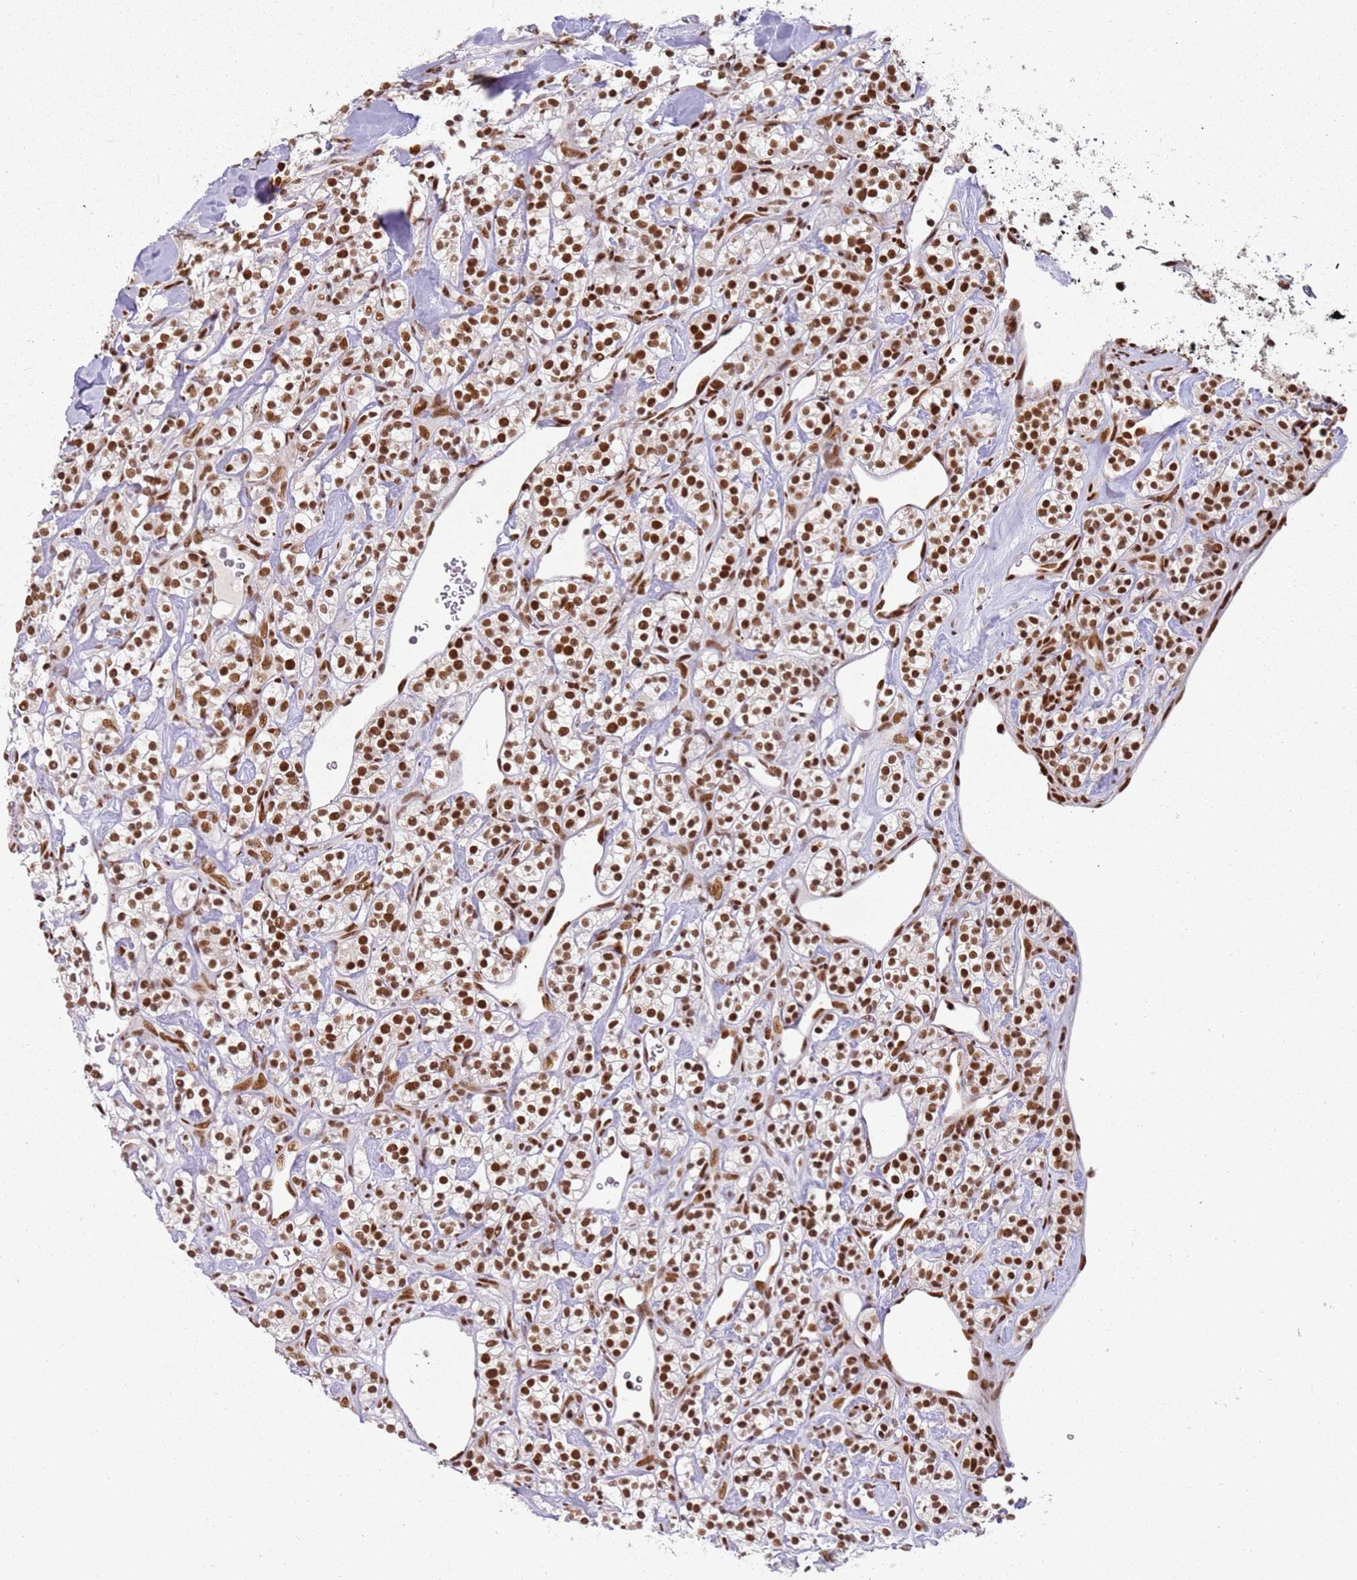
{"staining": {"intensity": "strong", "quantity": ">75%", "location": "nuclear"}, "tissue": "renal cancer", "cell_type": "Tumor cells", "image_type": "cancer", "snomed": [{"axis": "morphology", "description": "Adenocarcinoma, NOS"}, {"axis": "topography", "description": "Kidney"}], "caption": "Tumor cells demonstrate high levels of strong nuclear staining in about >75% of cells in renal cancer (adenocarcinoma).", "gene": "TENT4A", "patient": {"sex": "male", "age": 77}}